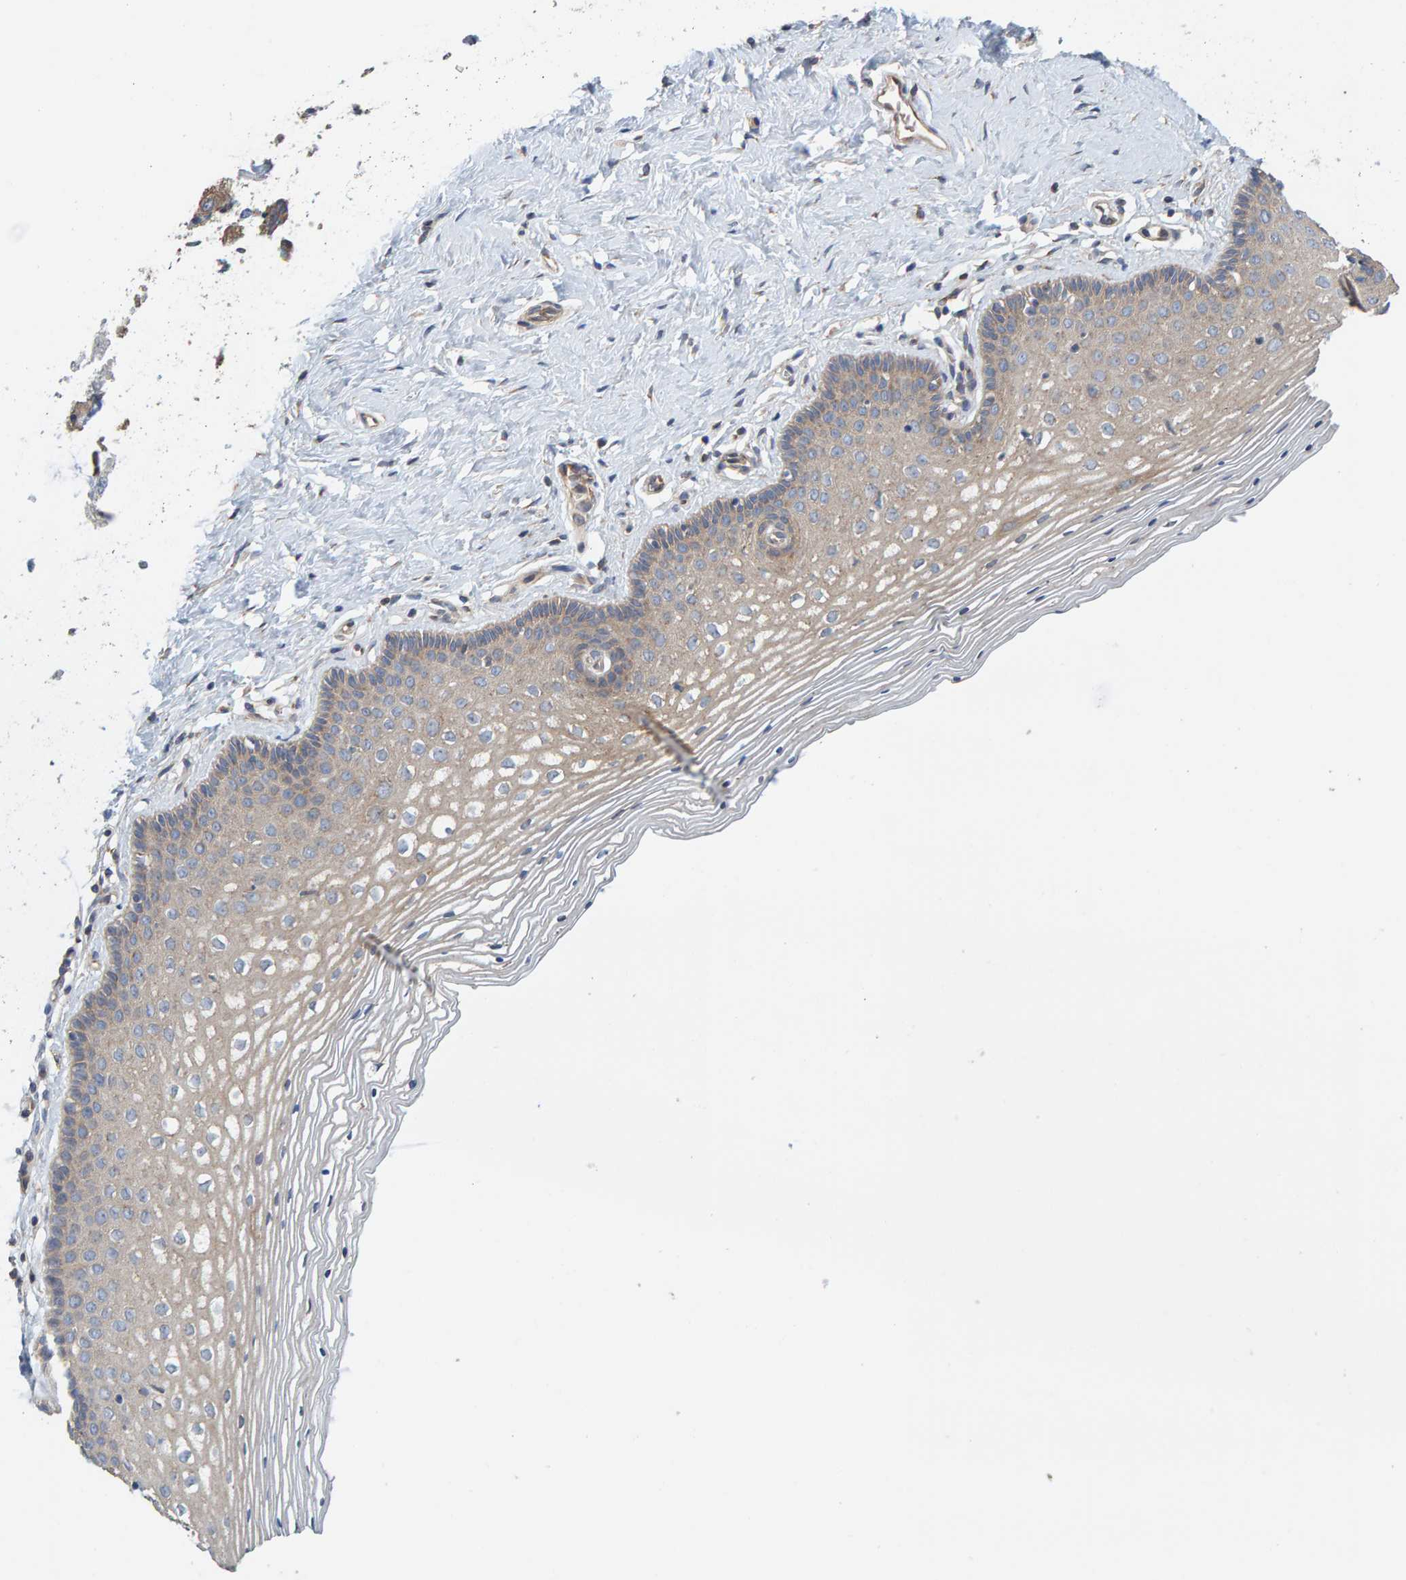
{"staining": {"intensity": "weak", "quantity": "25%-75%", "location": "cytoplasmic/membranous"}, "tissue": "vagina", "cell_type": "Squamous epithelial cells", "image_type": "normal", "snomed": [{"axis": "morphology", "description": "Normal tissue, NOS"}, {"axis": "topography", "description": "Vagina"}], "caption": "DAB (3,3'-diaminobenzidine) immunohistochemical staining of benign human vagina exhibits weak cytoplasmic/membranous protein staining in about 25%-75% of squamous epithelial cells. Nuclei are stained in blue.", "gene": "UBAP1", "patient": {"sex": "female", "age": 32}}